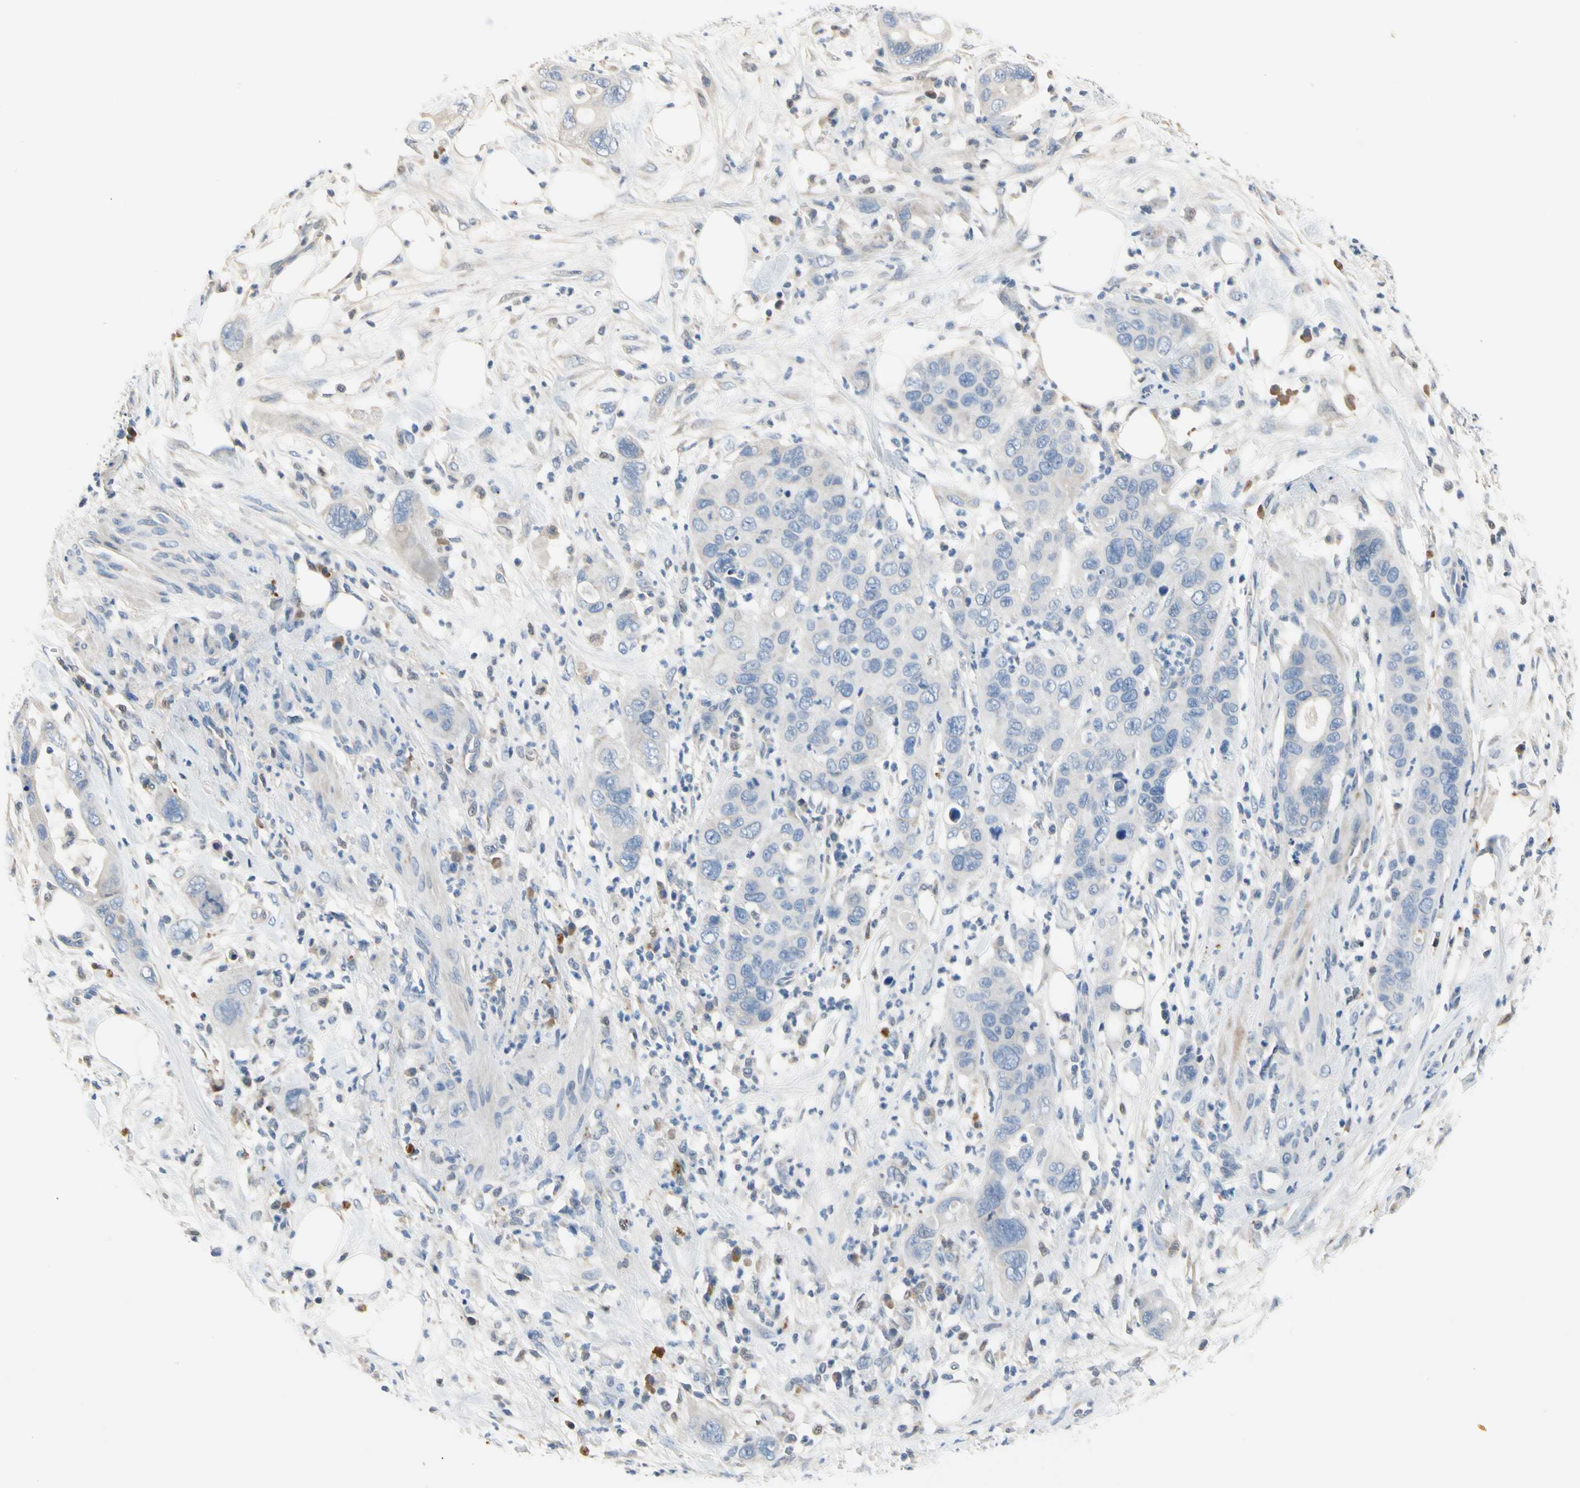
{"staining": {"intensity": "negative", "quantity": "none", "location": "none"}, "tissue": "pancreatic cancer", "cell_type": "Tumor cells", "image_type": "cancer", "snomed": [{"axis": "morphology", "description": "Adenocarcinoma, NOS"}, {"axis": "topography", "description": "Pancreas"}], "caption": "Tumor cells are negative for protein expression in human pancreatic cancer.", "gene": "ECRG4", "patient": {"sex": "female", "age": 71}}